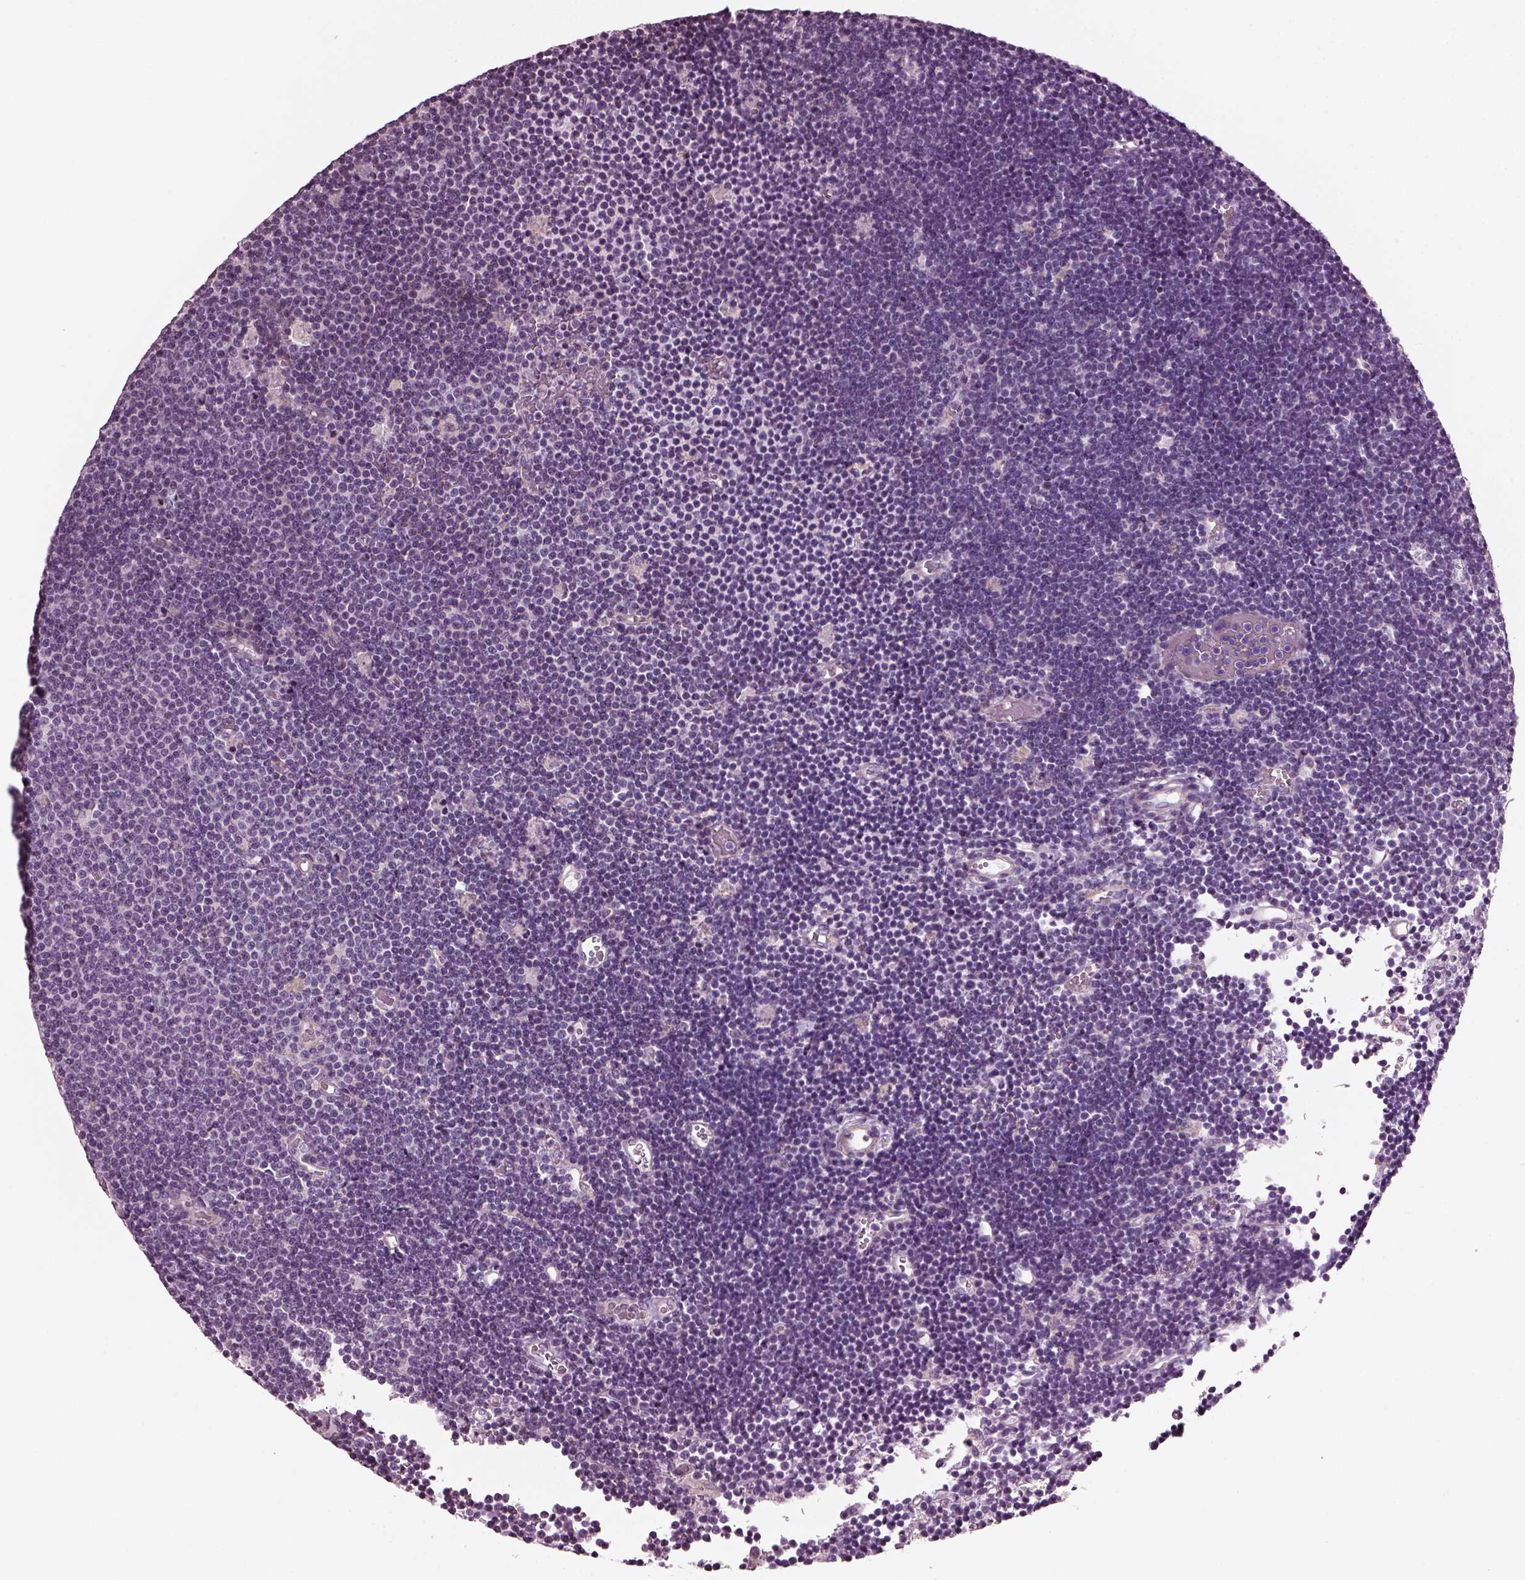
{"staining": {"intensity": "negative", "quantity": "none", "location": "none"}, "tissue": "lymphoma", "cell_type": "Tumor cells", "image_type": "cancer", "snomed": [{"axis": "morphology", "description": "Malignant lymphoma, non-Hodgkin's type, Low grade"}, {"axis": "topography", "description": "Brain"}], "caption": "Tumor cells show no significant staining in low-grade malignant lymphoma, non-Hodgkin's type.", "gene": "GDF11", "patient": {"sex": "female", "age": 66}}